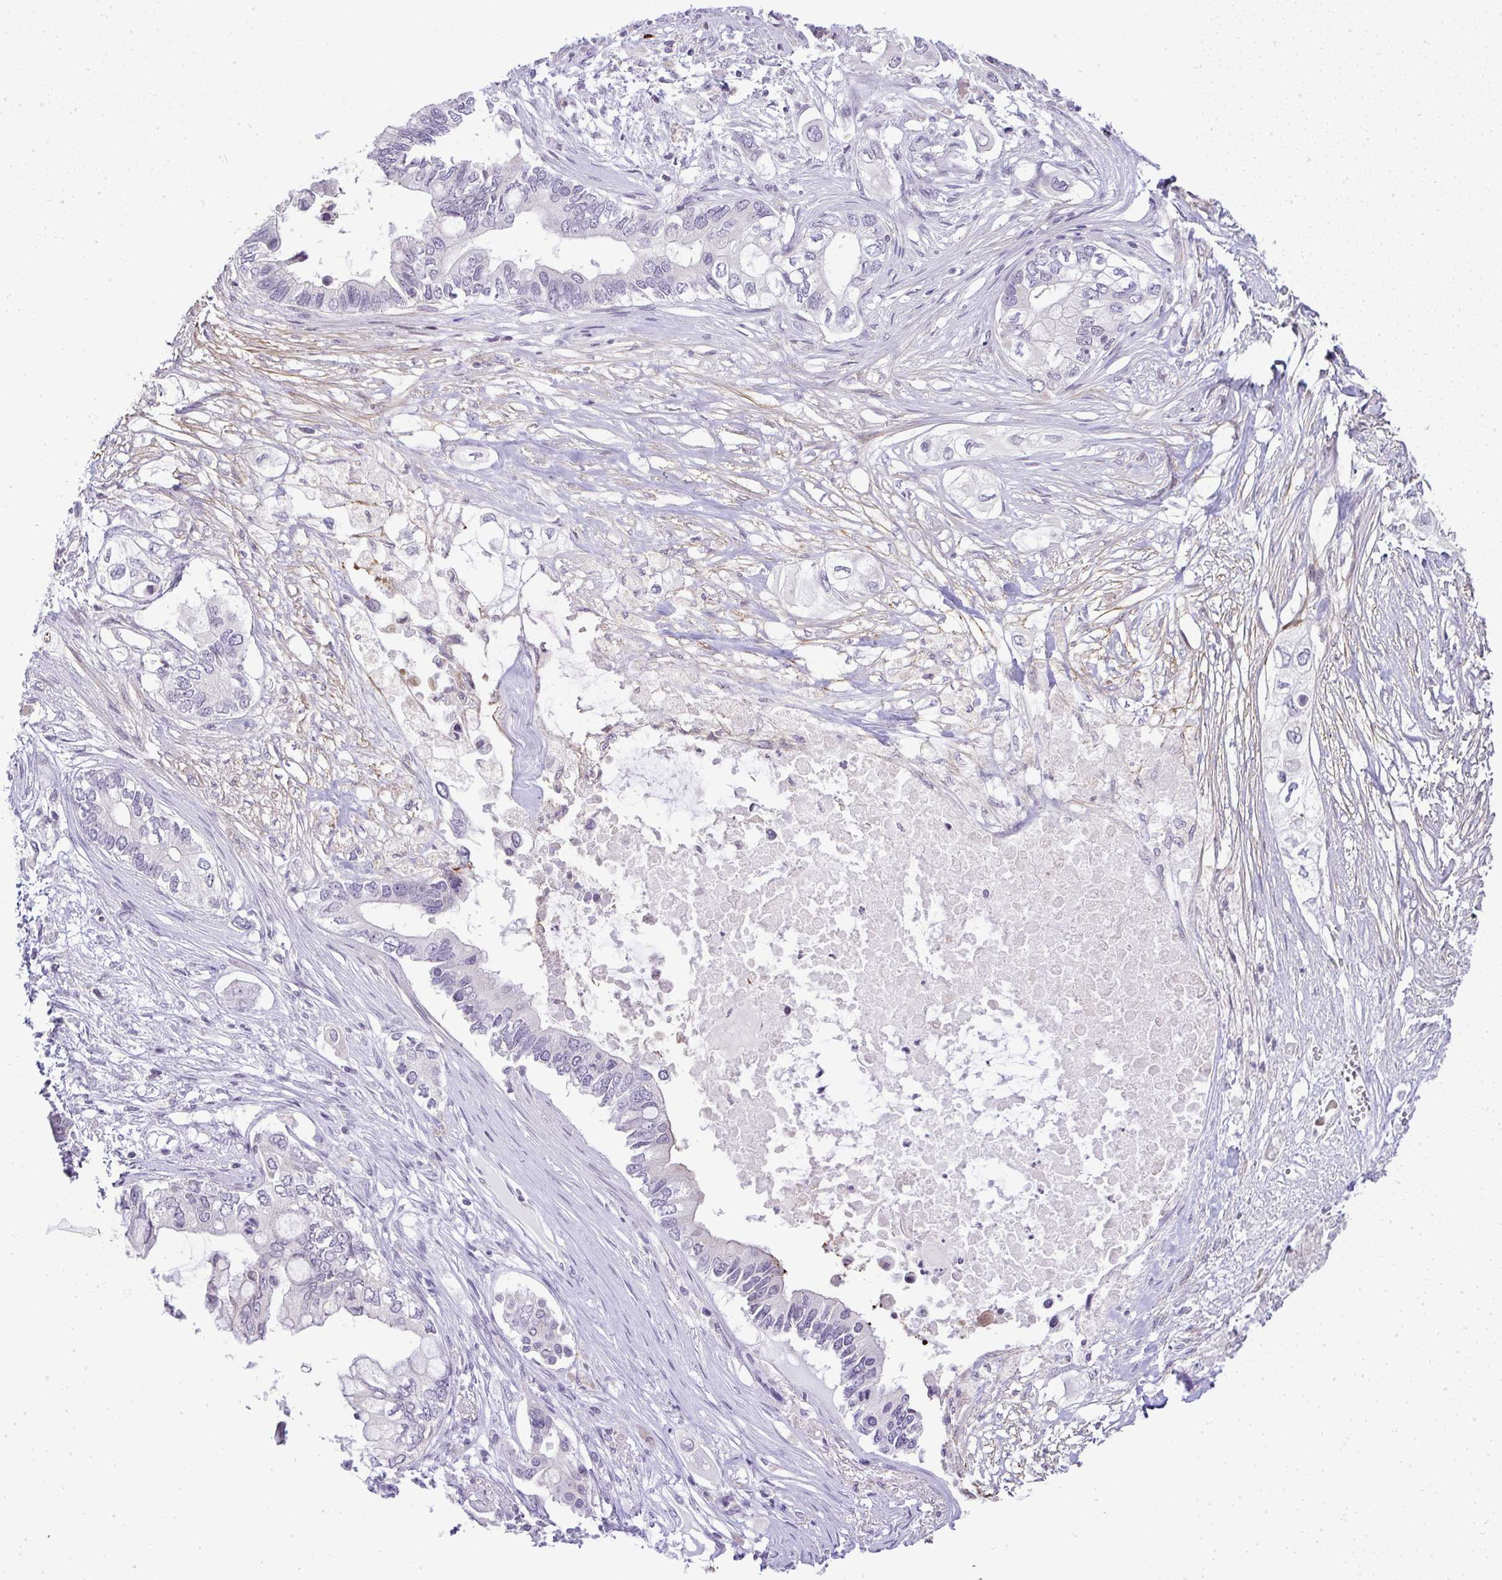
{"staining": {"intensity": "negative", "quantity": "none", "location": "none"}, "tissue": "pancreatic cancer", "cell_type": "Tumor cells", "image_type": "cancer", "snomed": [{"axis": "morphology", "description": "Adenocarcinoma, NOS"}, {"axis": "topography", "description": "Pancreas"}], "caption": "This is a photomicrograph of IHC staining of pancreatic cancer (adenocarcinoma), which shows no staining in tumor cells.", "gene": "CACNA1S", "patient": {"sex": "female", "age": 63}}